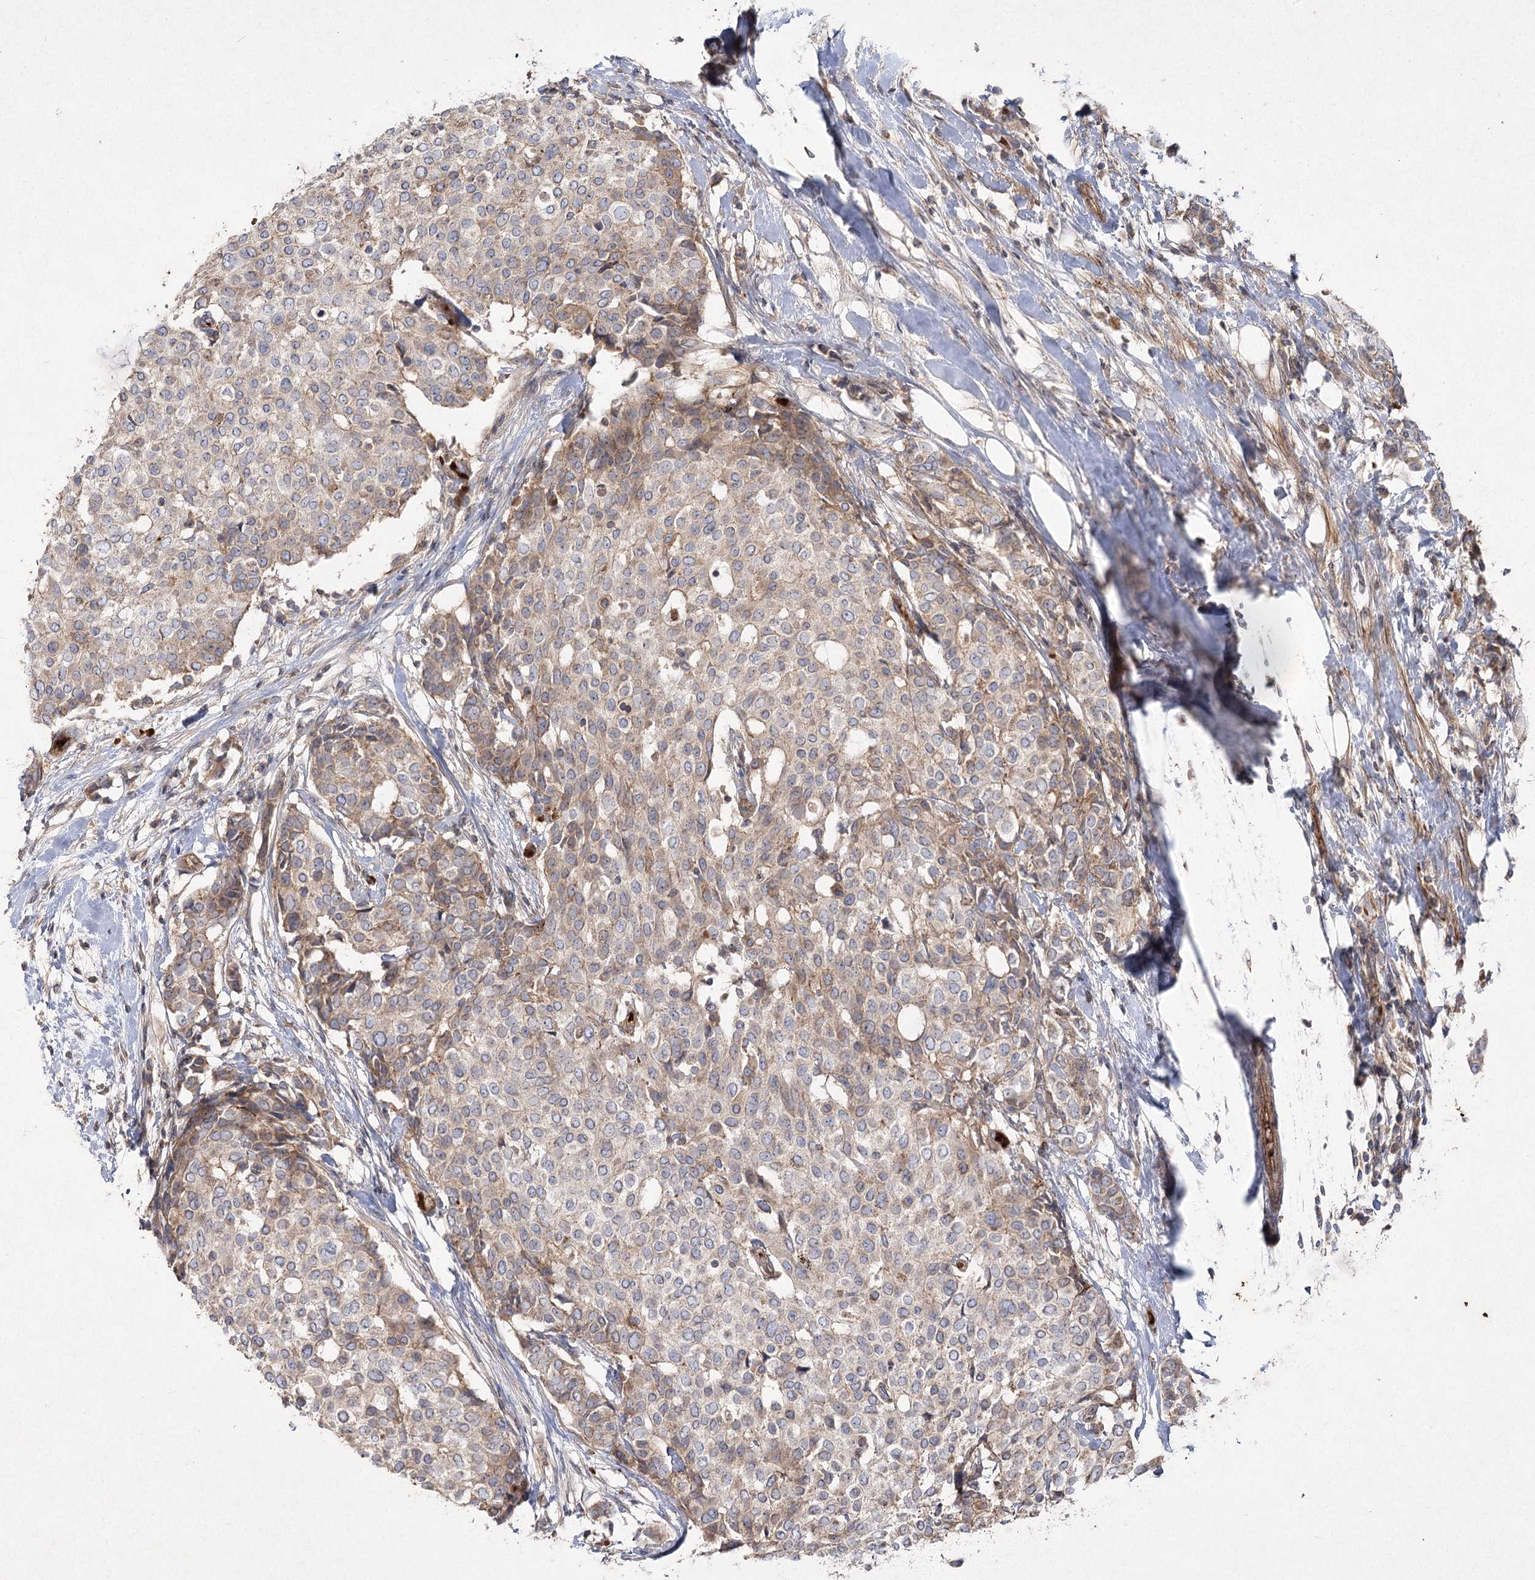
{"staining": {"intensity": "moderate", "quantity": "25%-75%", "location": "cytoplasmic/membranous"}, "tissue": "breast cancer", "cell_type": "Tumor cells", "image_type": "cancer", "snomed": [{"axis": "morphology", "description": "Lobular carcinoma"}, {"axis": "topography", "description": "Breast"}], "caption": "A medium amount of moderate cytoplasmic/membranous expression is seen in about 25%-75% of tumor cells in breast cancer (lobular carcinoma) tissue.", "gene": "KIAA0825", "patient": {"sex": "female", "age": 51}}